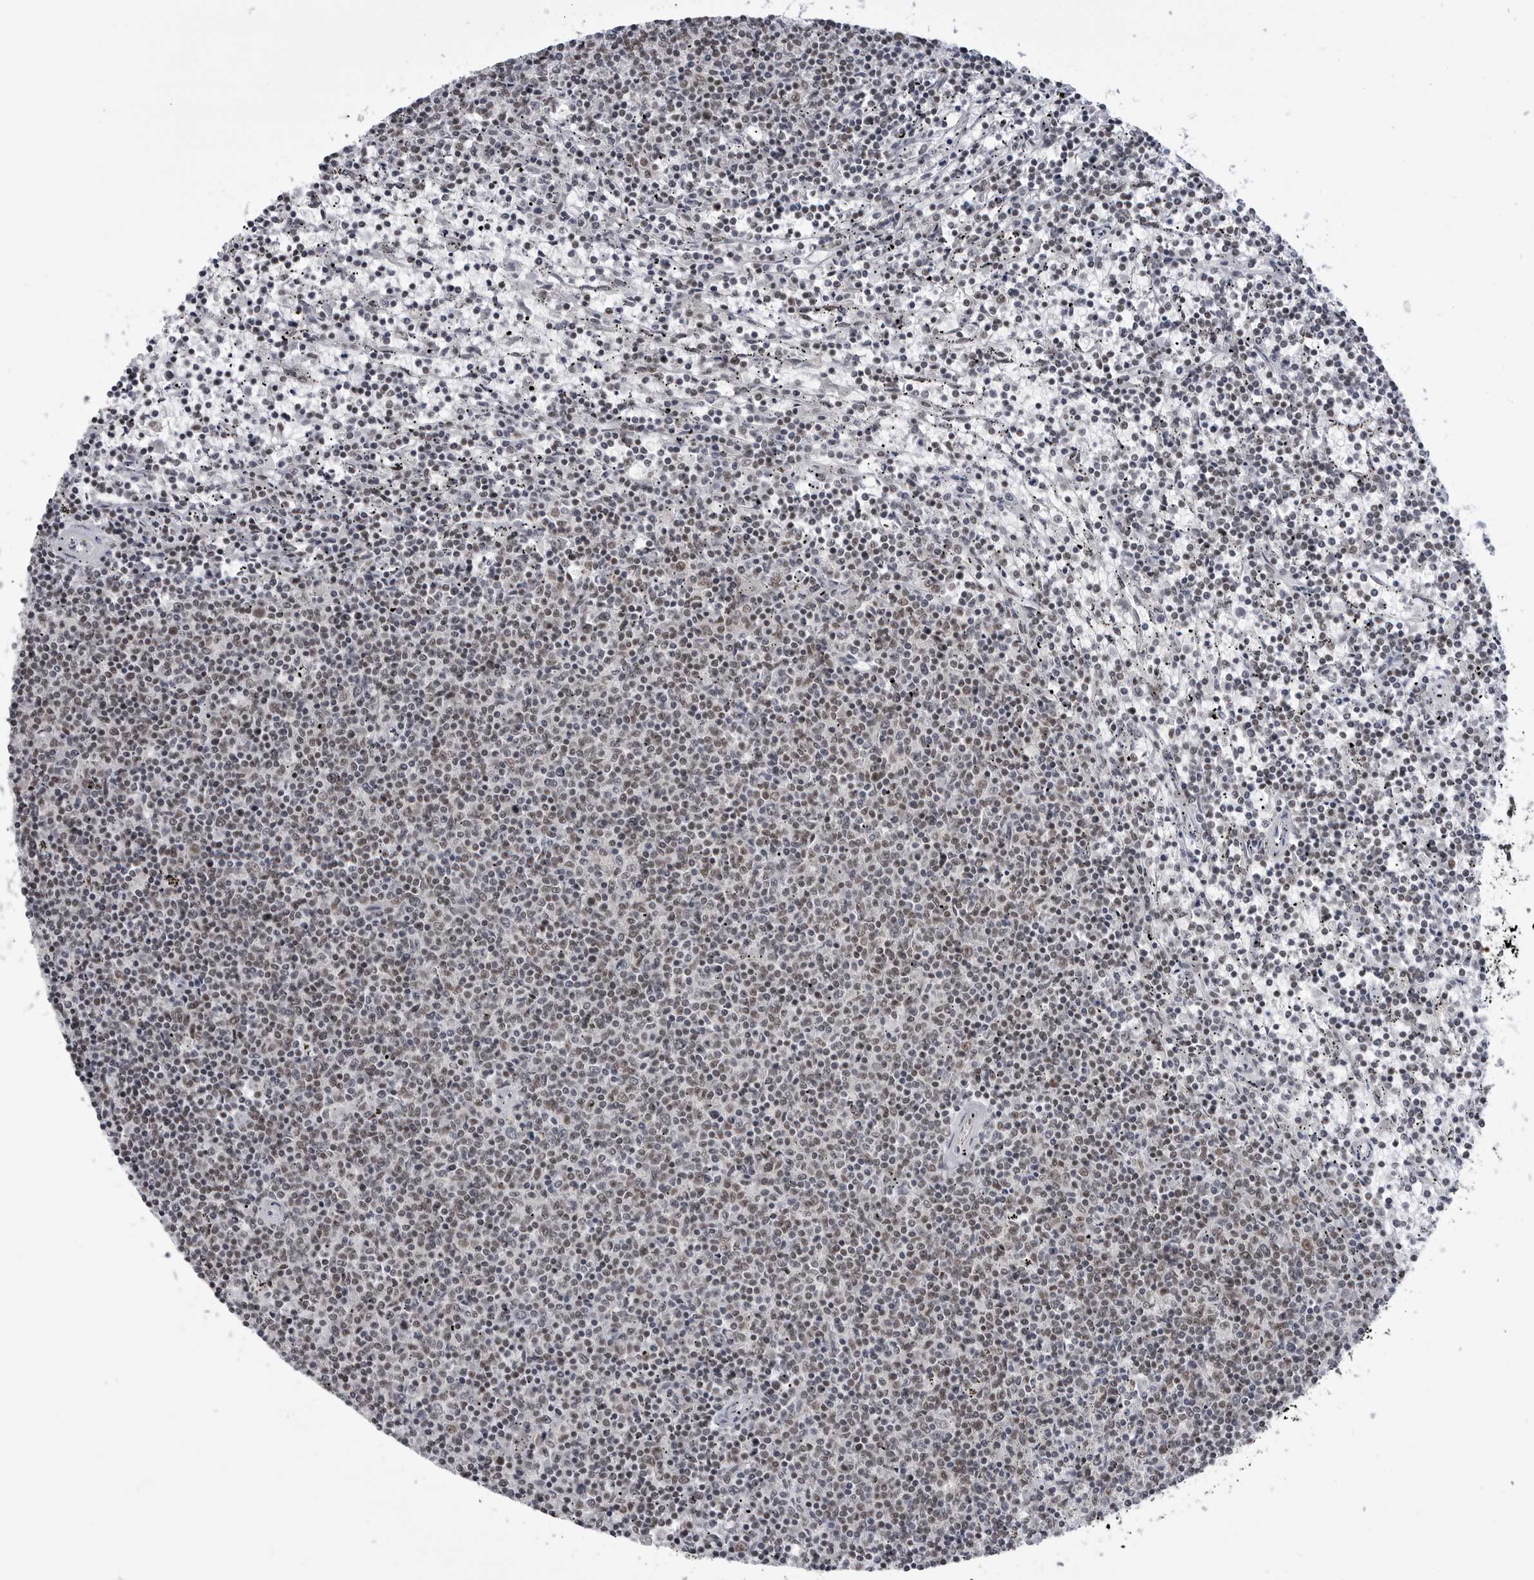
{"staining": {"intensity": "weak", "quantity": "<25%", "location": "nuclear"}, "tissue": "lymphoma", "cell_type": "Tumor cells", "image_type": "cancer", "snomed": [{"axis": "morphology", "description": "Malignant lymphoma, non-Hodgkin's type, Low grade"}, {"axis": "topography", "description": "Spleen"}], "caption": "DAB immunohistochemical staining of human lymphoma displays no significant expression in tumor cells.", "gene": "TRIM66", "patient": {"sex": "female", "age": 50}}